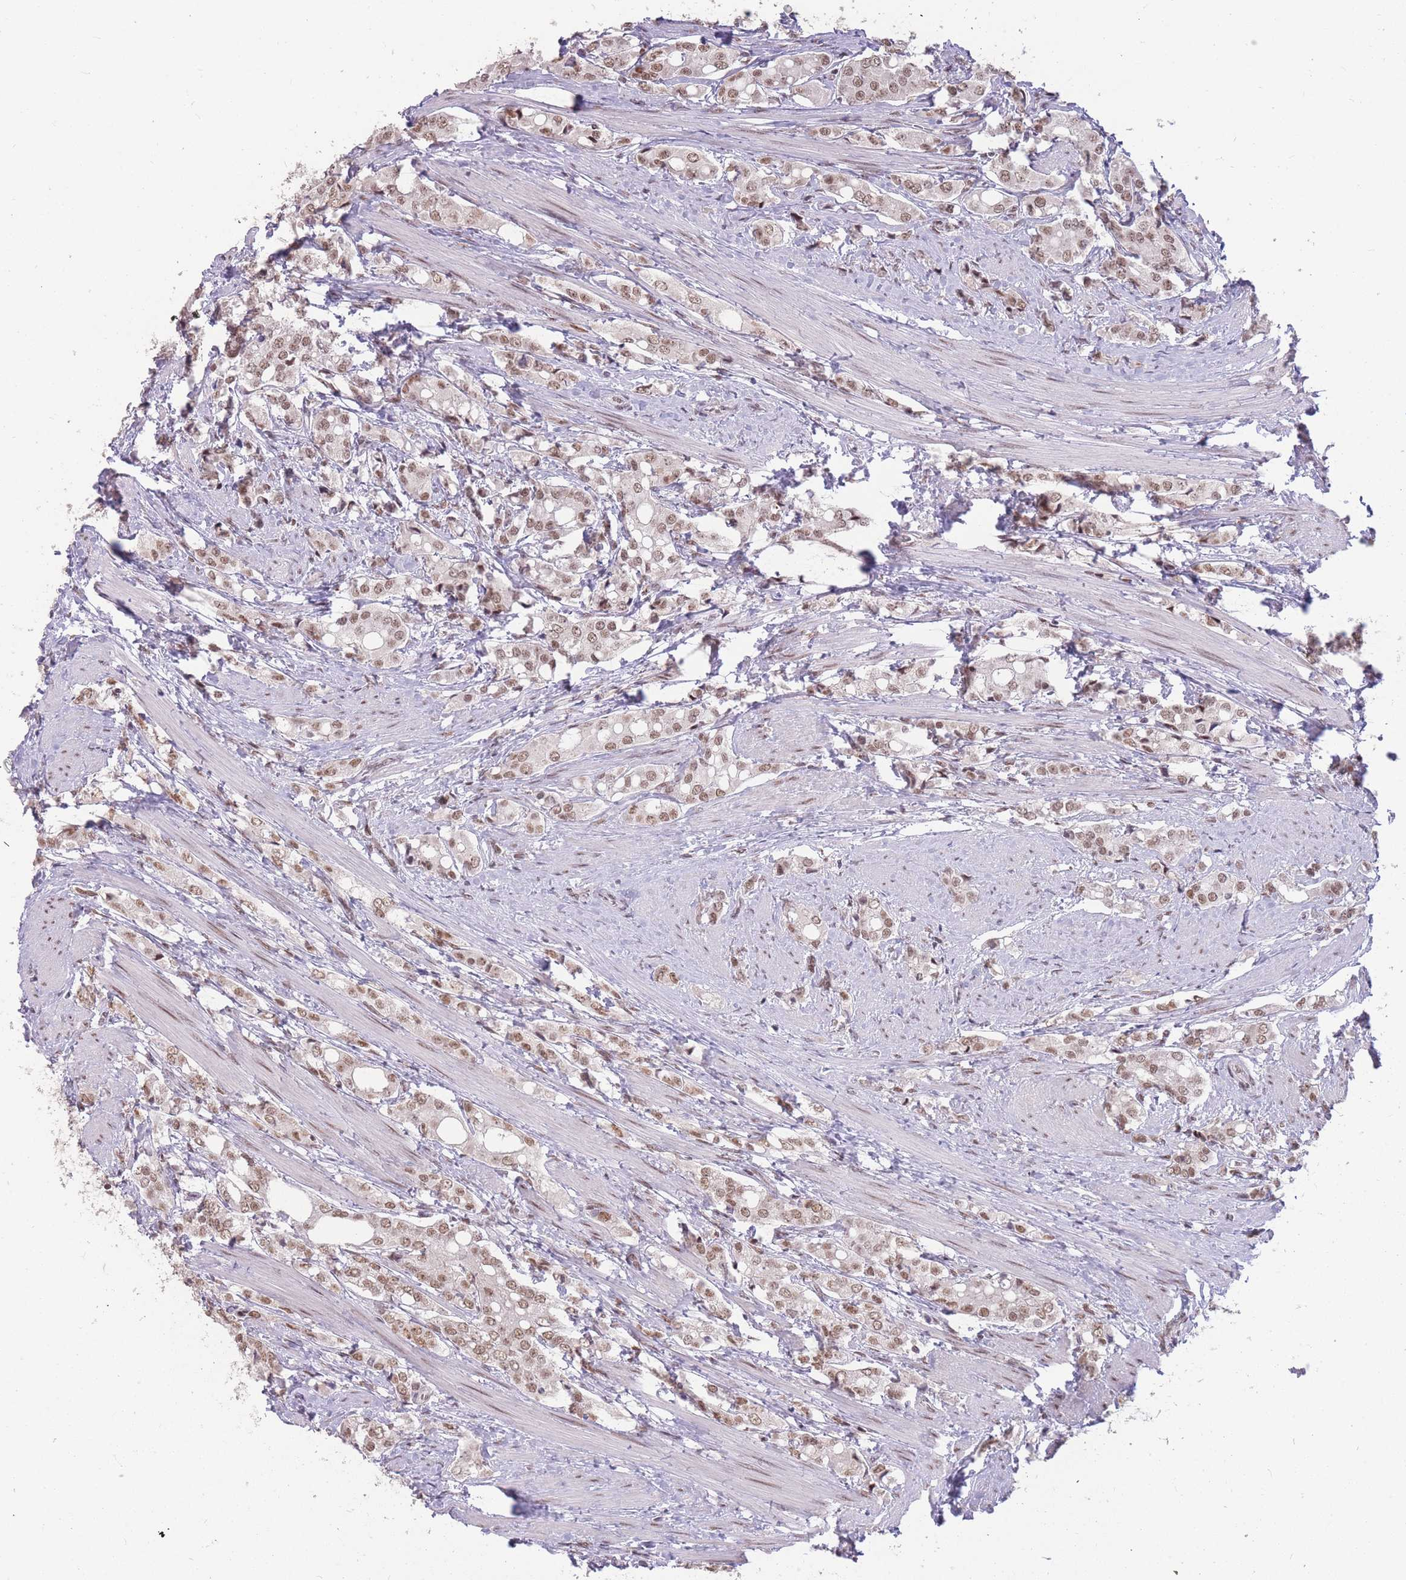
{"staining": {"intensity": "moderate", "quantity": ">75%", "location": "nuclear"}, "tissue": "prostate cancer", "cell_type": "Tumor cells", "image_type": "cancer", "snomed": [{"axis": "morphology", "description": "Adenocarcinoma, High grade"}, {"axis": "topography", "description": "Prostate"}], "caption": "IHC image of human high-grade adenocarcinoma (prostate) stained for a protein (brown), which exhibits medium levels of moderate nuclear expression in about >75% of tumor cells.", "gene": "HNRNPUL1", "patient": {"sex": "male", "age": 71}}